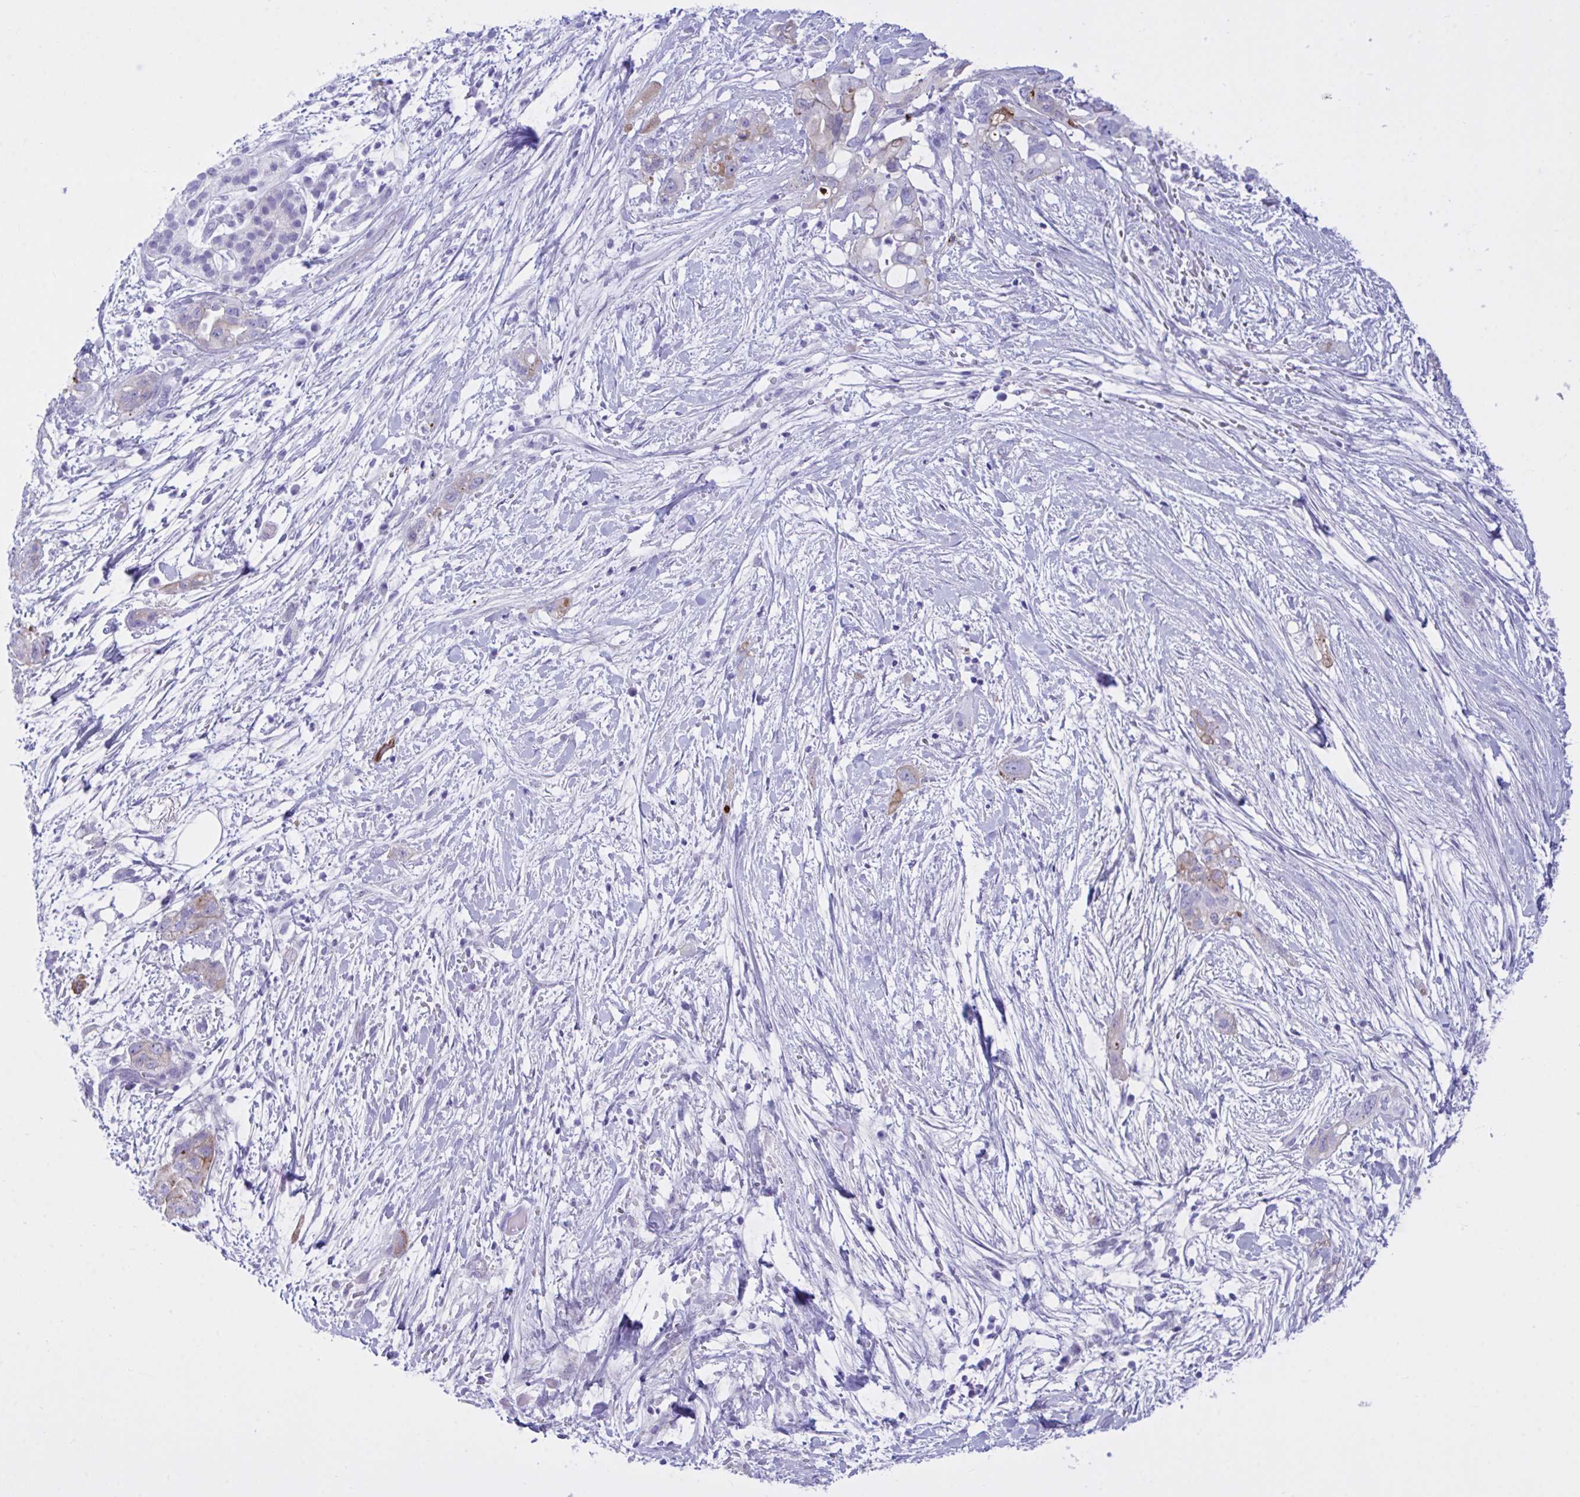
{"staining": {"intensity": "weak", "quantity": "25%-75%", "location": "cytoplasmic/membranous"}, "tissue": "pancreatic cancer", "cell_type": "Tumor cells", "image_type": "cancer", "snomed": [{"axis": "morphology", "description": "Adenocarcinoma, NOS"}, {"axis": "topography", "description": "Pancreas"}], "caption": "A photomicrograph of human pancreatic cancer stained for a protein displays weak cytoplasmic/membranous brown staining in tumor cells.", "gene": "BEX5", "patient": {"sex": "female", "age": 72}}